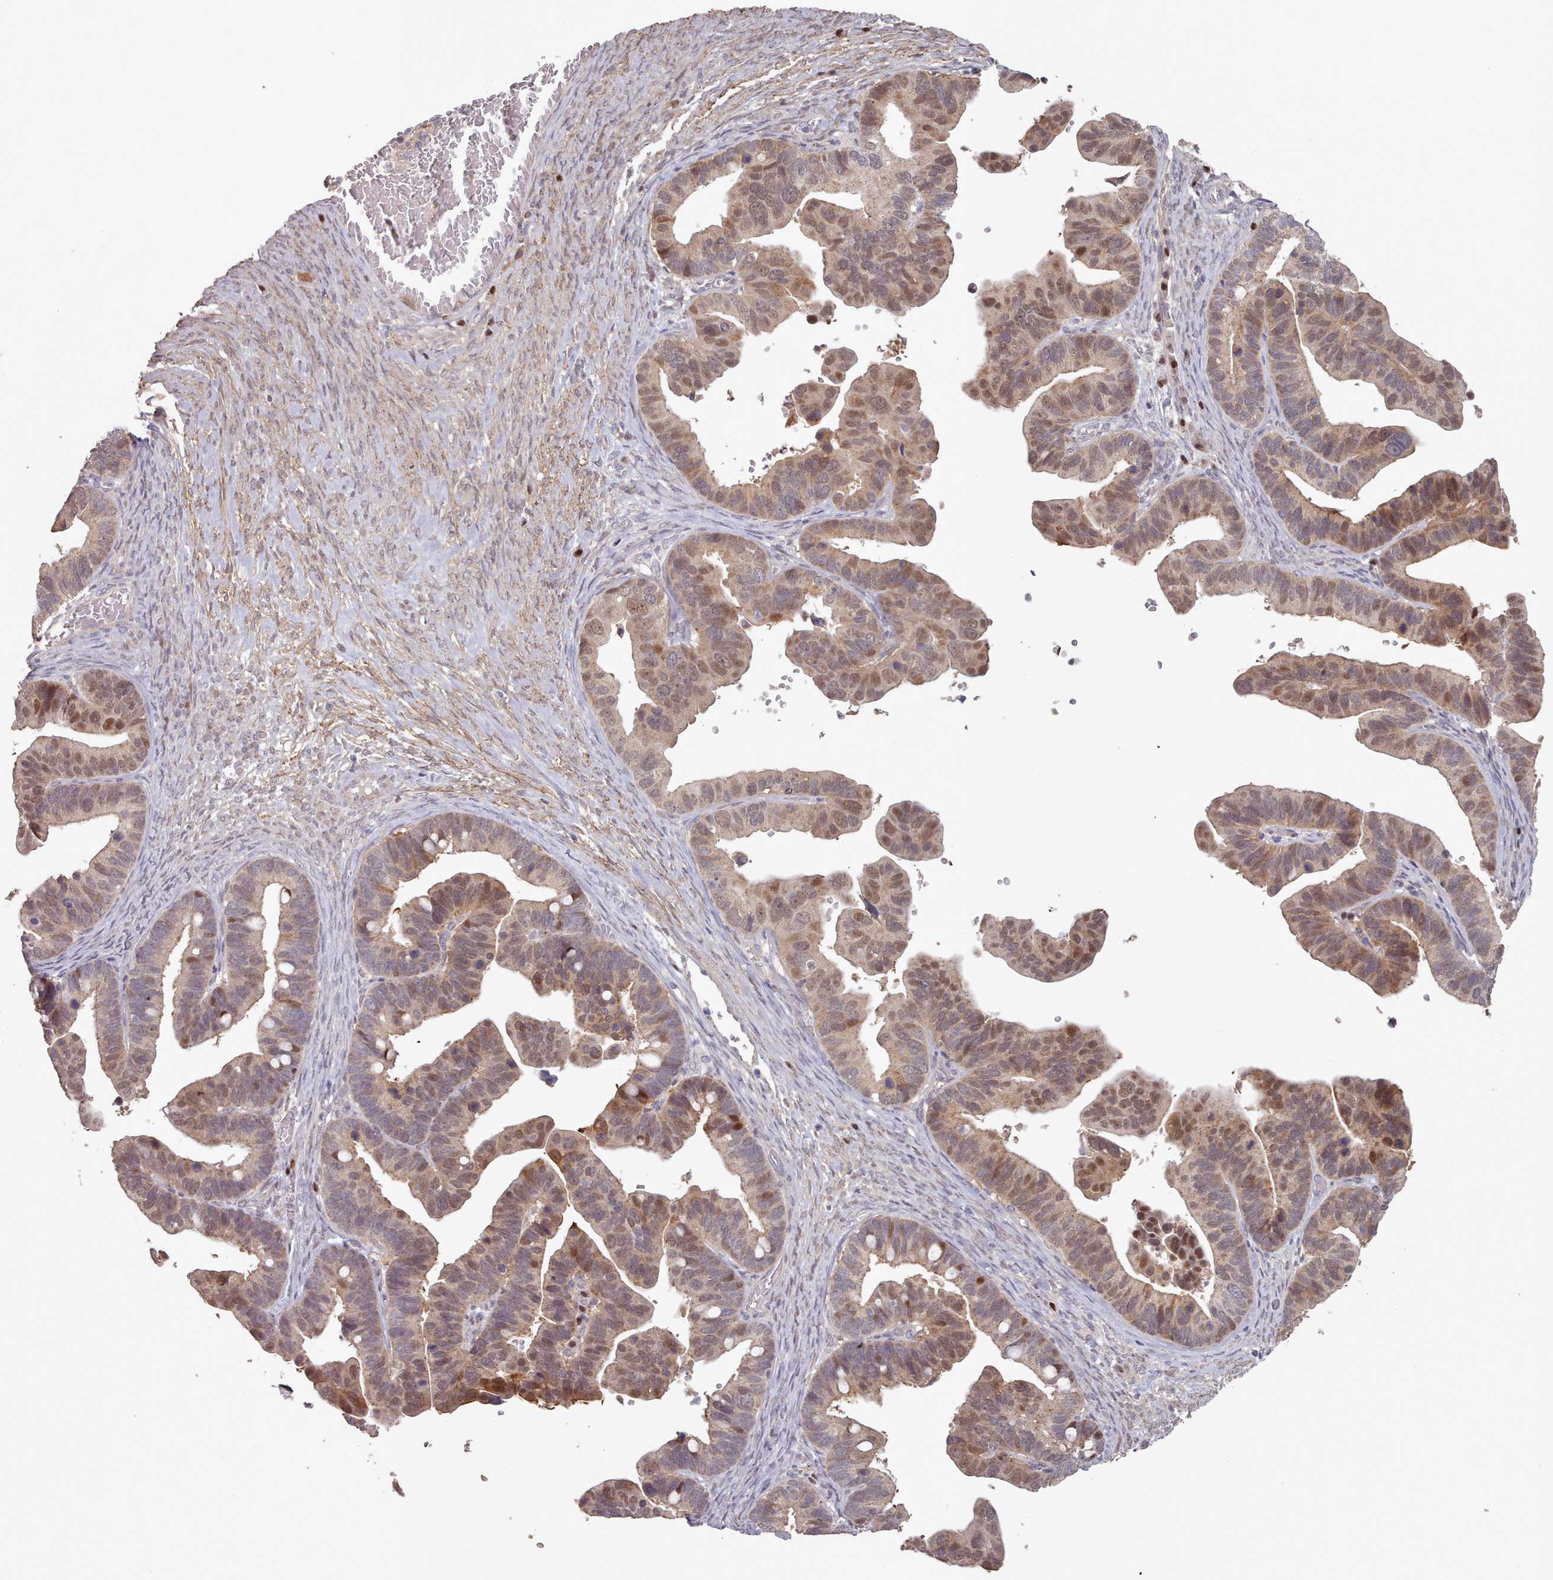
{"staining": {"intensity": "moderate", "quantity": "25%-75%", "location": "cytoplasmic/membranous,nuclear"}, "tissue": "ovarian cancer", "cell_type": "Tumor cells", "image_type": "cancer", "snomed": [{"axis": "morphology", "description": "Cystadenocarcinoma, serous, NOS"}, {"axis": "topography", "description": "Ovary"}], "caption": "Brown immunohistochemical staining in ovarian cancer (serous cystadenocarcinoma) exhibits moderate cytoplasmic/membranous and nuclear expression in approximately 25%-75% of tumor cells.", "gene": "ERCC6L", "patient": {"sex": "female", "age": 56}}